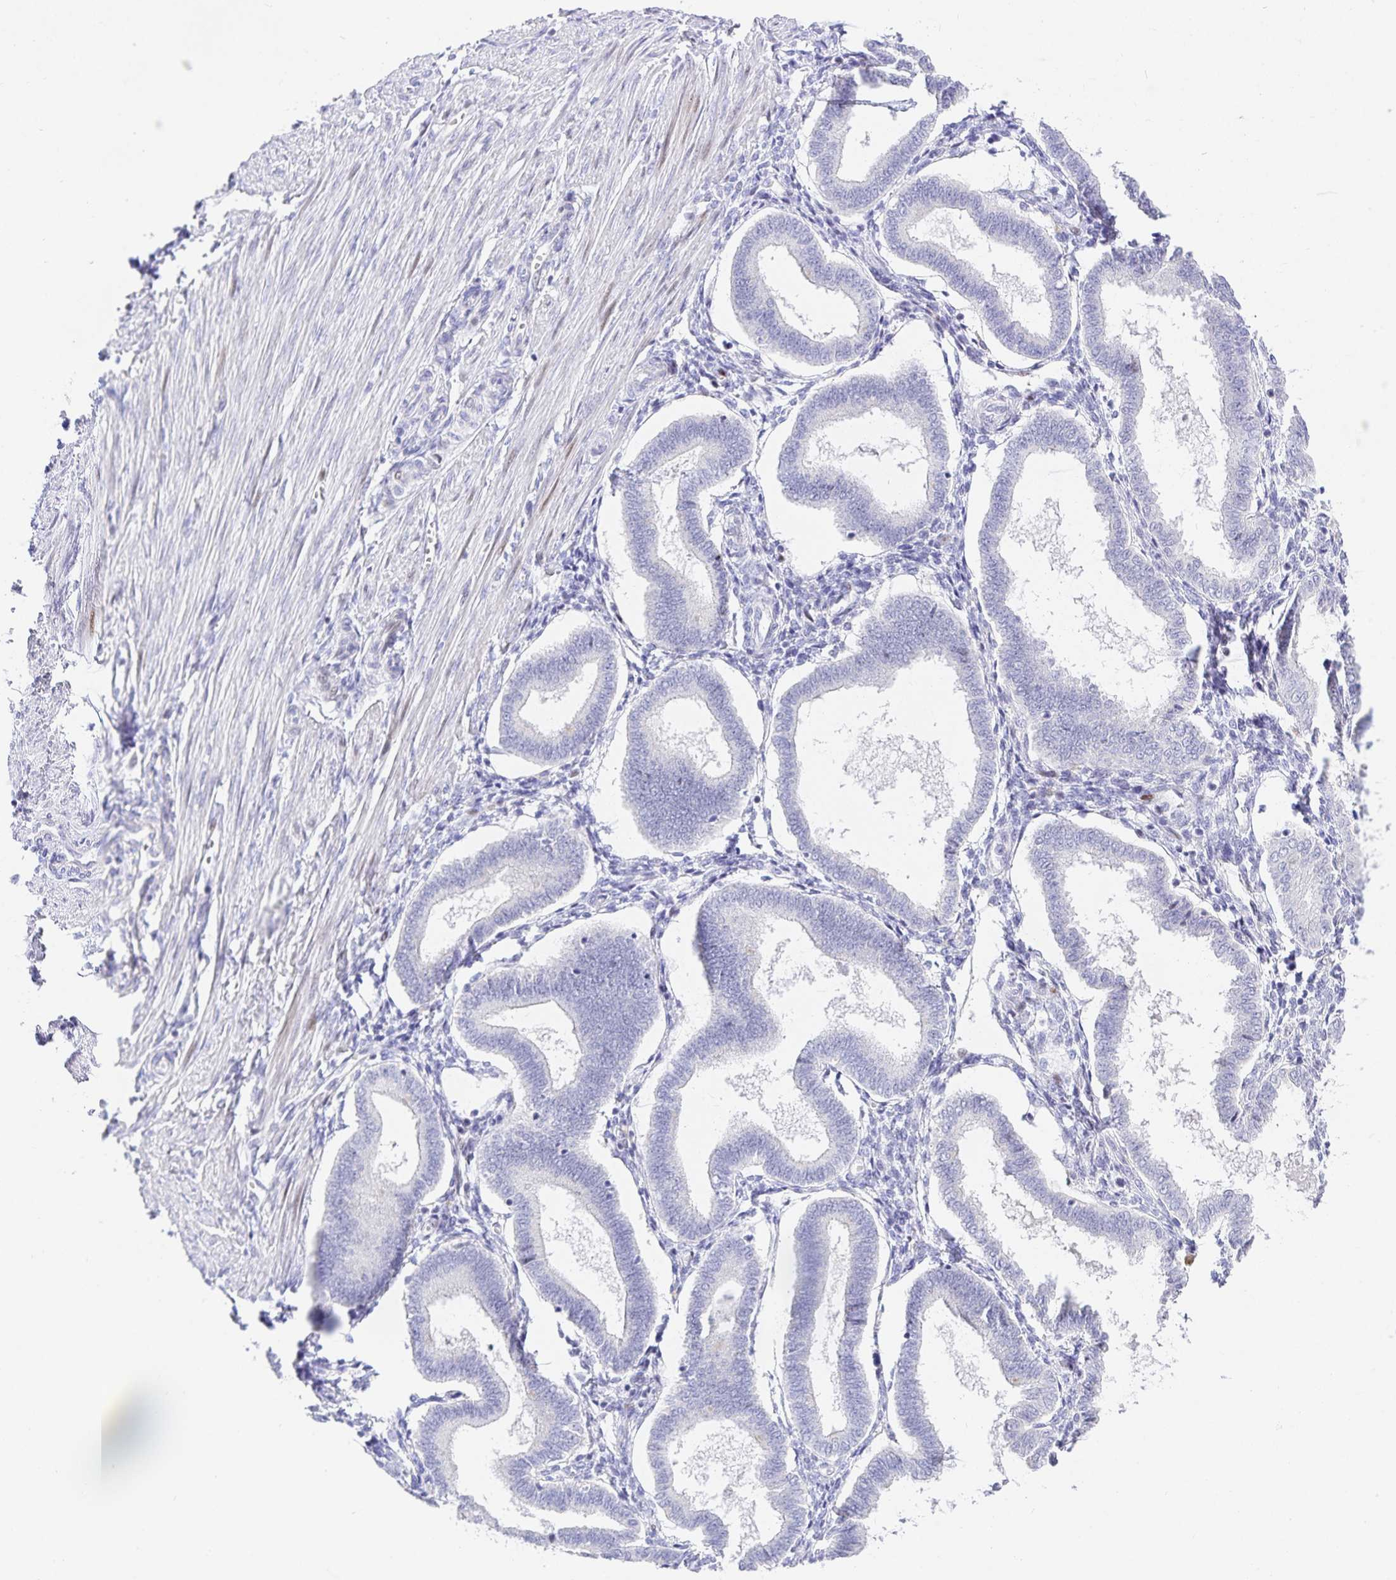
{"staining": {"intensity": "negative", "quantity": "none", "location": "none"}, "tissue": "endometrium", "cell_type": "Cells in endometrial stroma", "image_type": "normal", "snomed": [{"axis": "morphology", "description": "Normal tissue, NOS"}, {"axis": "topography", "description": "Endometrium"}], "caption": "Immunohistochemistry image of normal endometrium: endometrium stained with DAB demonstrates no significant protein positivity in cells in endometrial stroma.", "gene": "KBTBD13", "patient": {"sex": "female", "age": 24}}